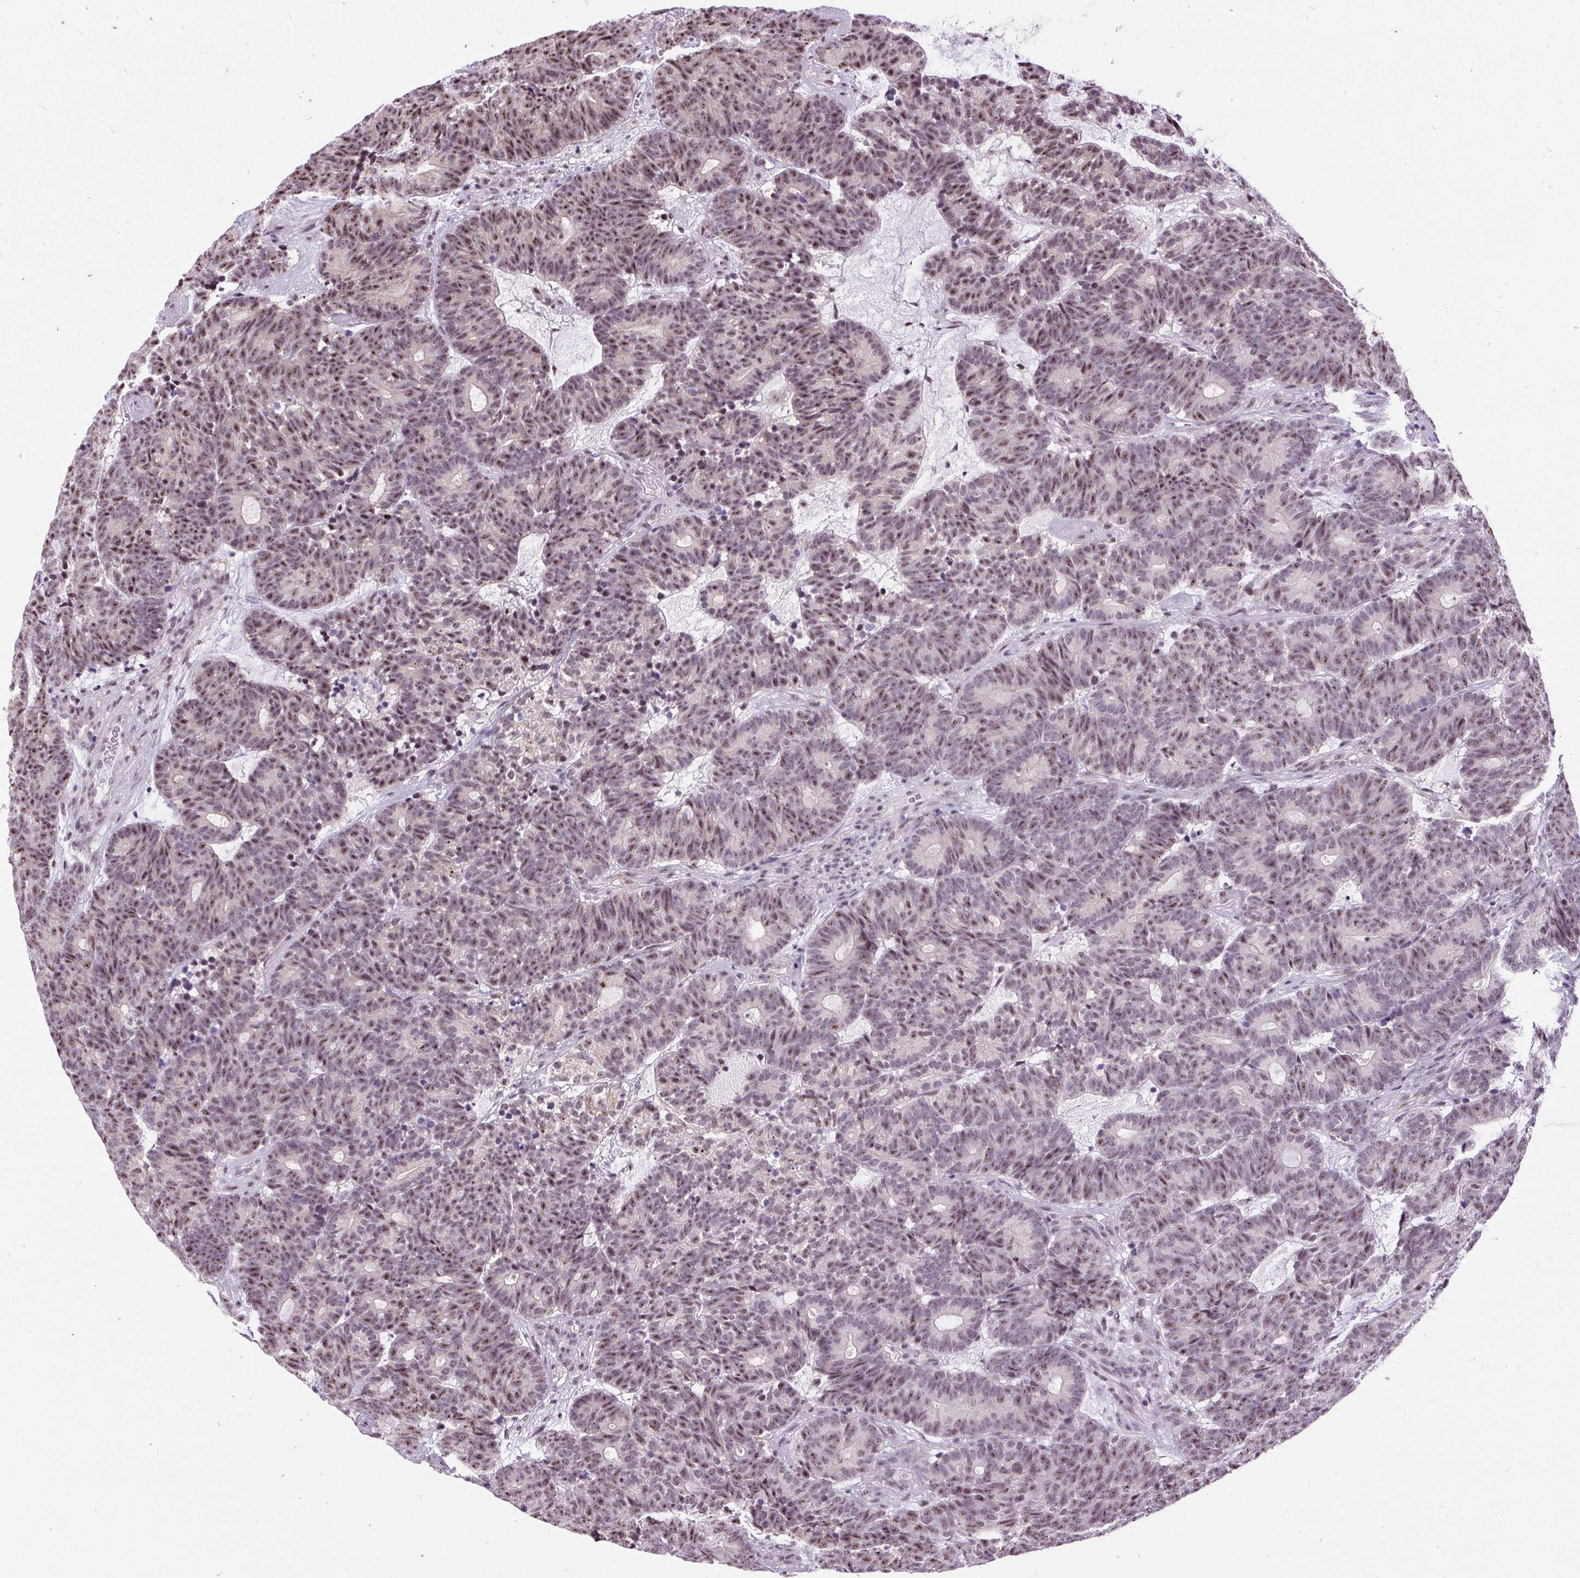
{"staining": {"intensity": "moderate", "quantity": "25%-75%", "location": "nuclear"}, "tissue": "head and neck cancer", "cell_type": "Tumor cells", "image_type": "cancer", "snomed": [{"axis": "morphology", "description": "Adenocarcinoma, NOS"}, {"axis": "topography", "description": "Head-Neck"}], "caption": "A medium amount of moderate nuclear positivity is appreciated in approximately 25%-75% of tumor cells in head and neck cancer (adenocarcinoma) tissue. (Stains: DAB (3,3'-diaminobenzidine) in brown, nuclei in blue, Microscopy: brightfield microscopy at high magnification).", "gene": "SMC5", "patient": {"sex": "female", "age": 81}}